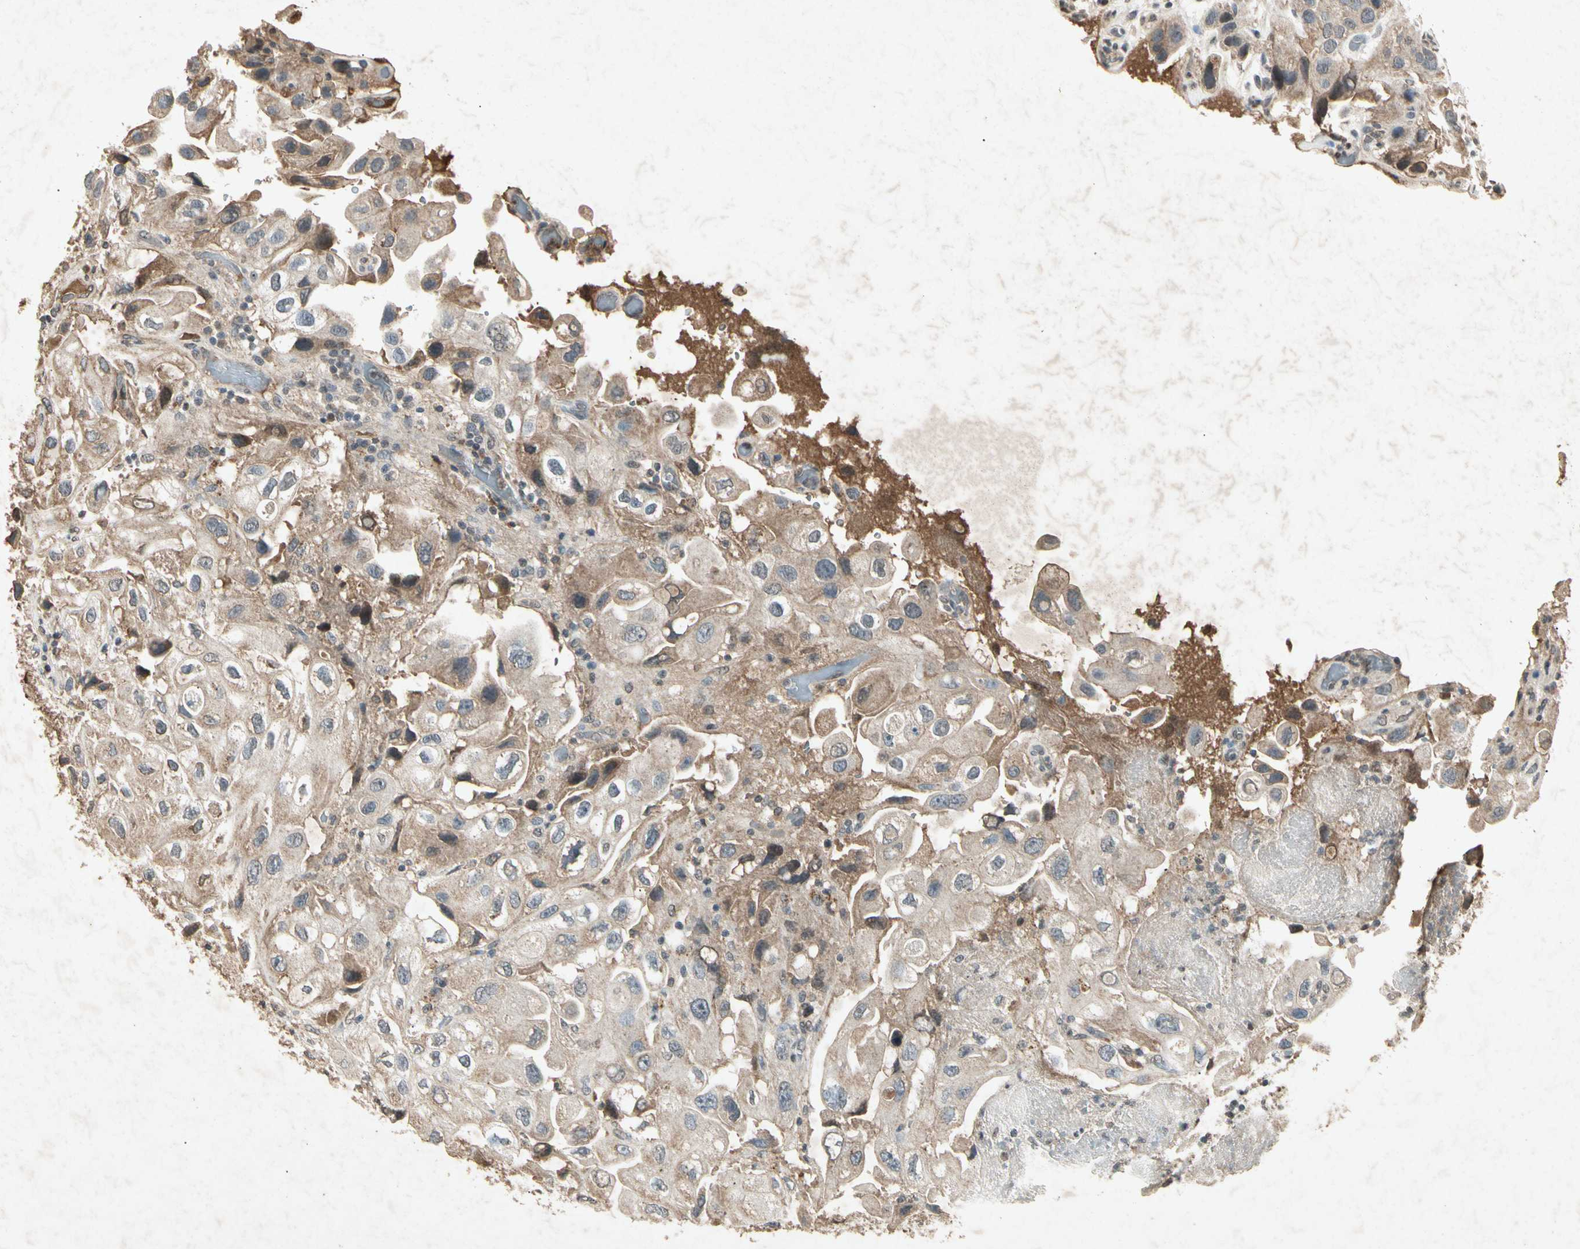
{"staining": {"intensity": "moderate", "quantity": "25%-75%", "location": "cytoplasmic/membranous"}, "tissue": "urothelial cancer", "cell_type": "Tumor cells", "image_type": "cancer", "snomed": [{"axis": "morphology", "description": "Urothelial carcinoma, High grade"}, {"axis": "topography", "description": "Urinary bladder"}], "caption": "DAB immunohistochemical staining of urothelial cancer exhibits moderate cytoplasmic/membranous protein staining in about 25%-75% of tumor cells.", "gene": "CP", "patient": {"sex": "female", "age": 64}}